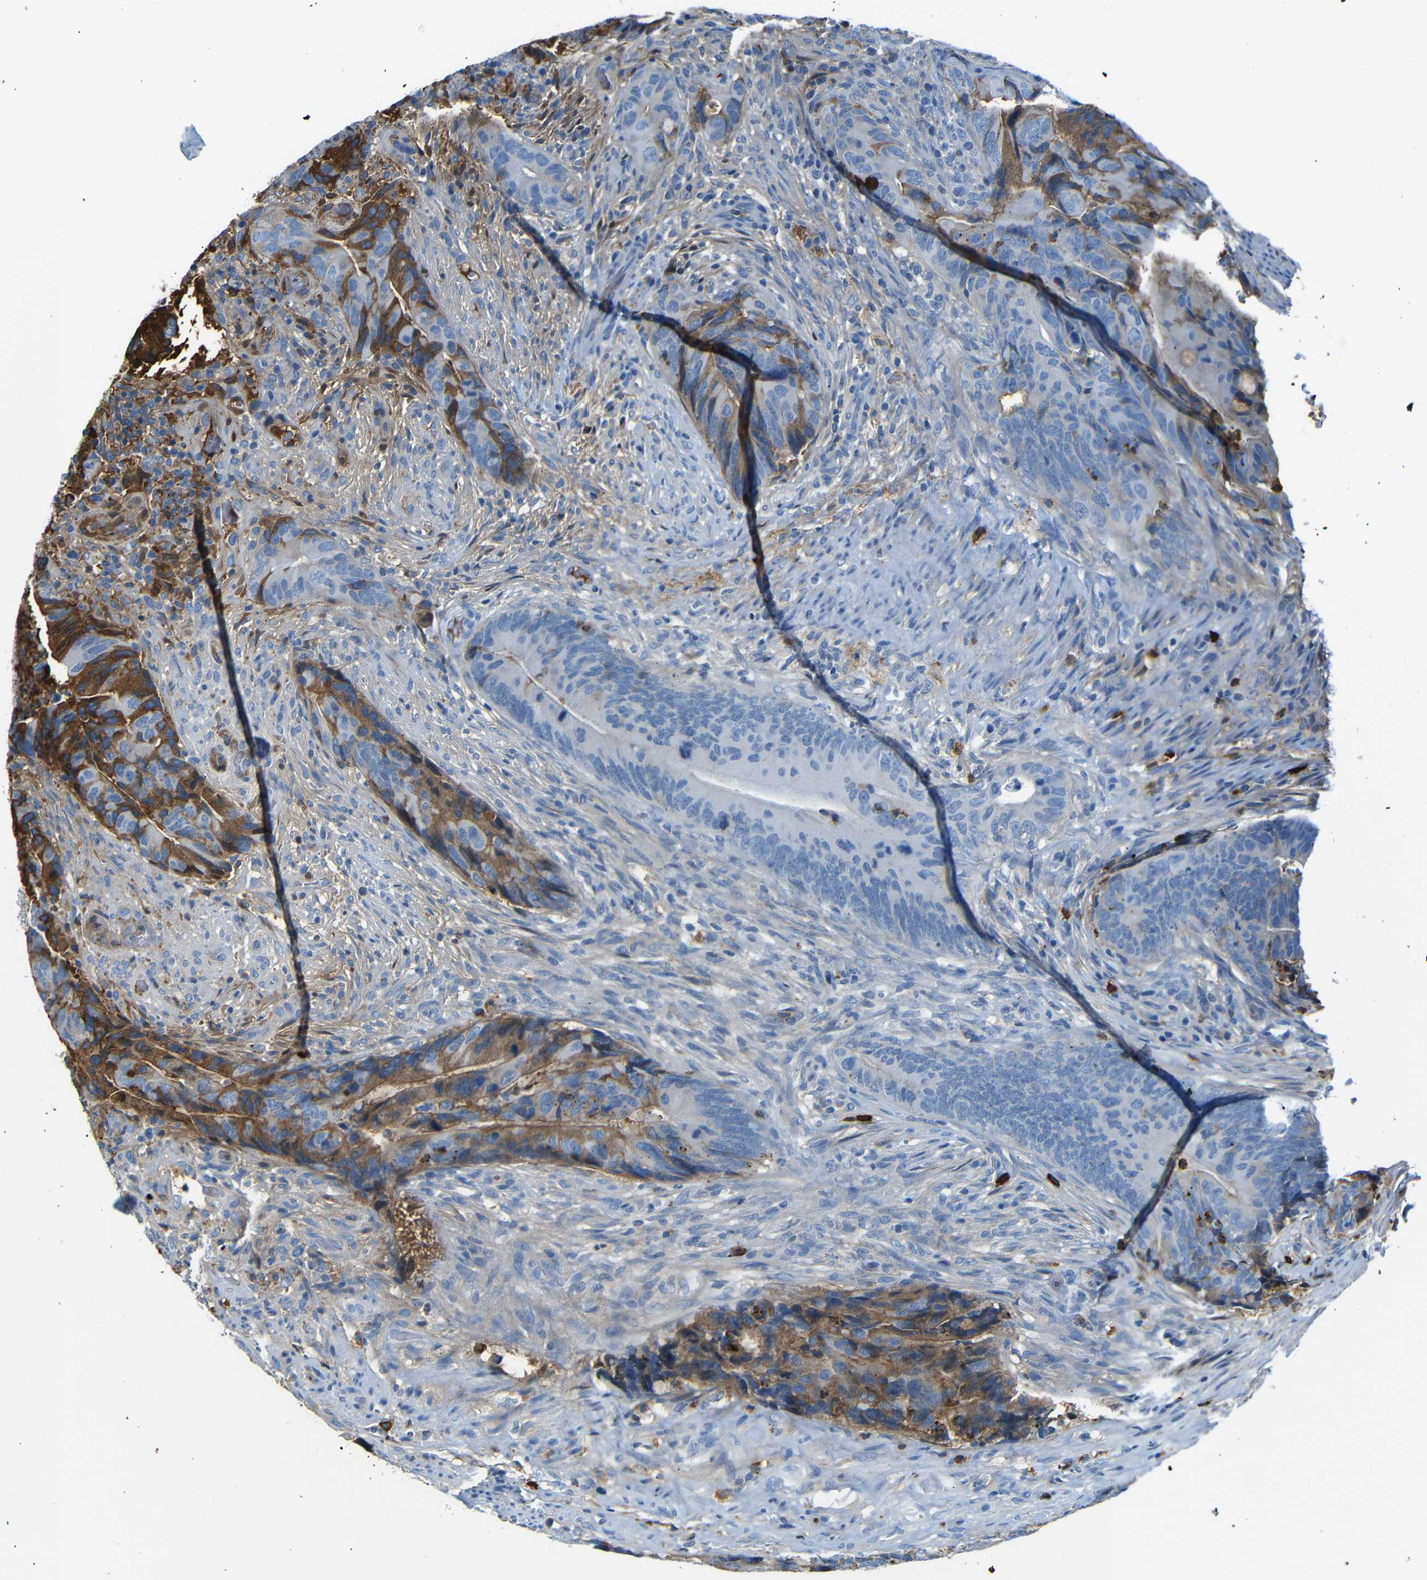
{"staining": {"intensity": "moderate", "quantity": "25%-75%", "location": "cytoplasmic/membranous"}, "tissue": "colorectal cancer", "cell_type": "Tumor cells", "image_type": "cancer", "snomed": [{"axis": "morphology", "description": "Normal tissue, NOS"}, {"axis": "morphology", "description": "Adenocarcinoma, NOS"}, {"axis": "topography", "description": "Colon"}], "caption": "This histopathology image displays IHC staining of human colorectal cancer (adenocarcinoma), with medium moderate cytoplasmic/membranous staining in approximately 25%-75% of tumor cells.", "gene": "SERPINA1", "patient": {"sex": "male", "age": 56}}